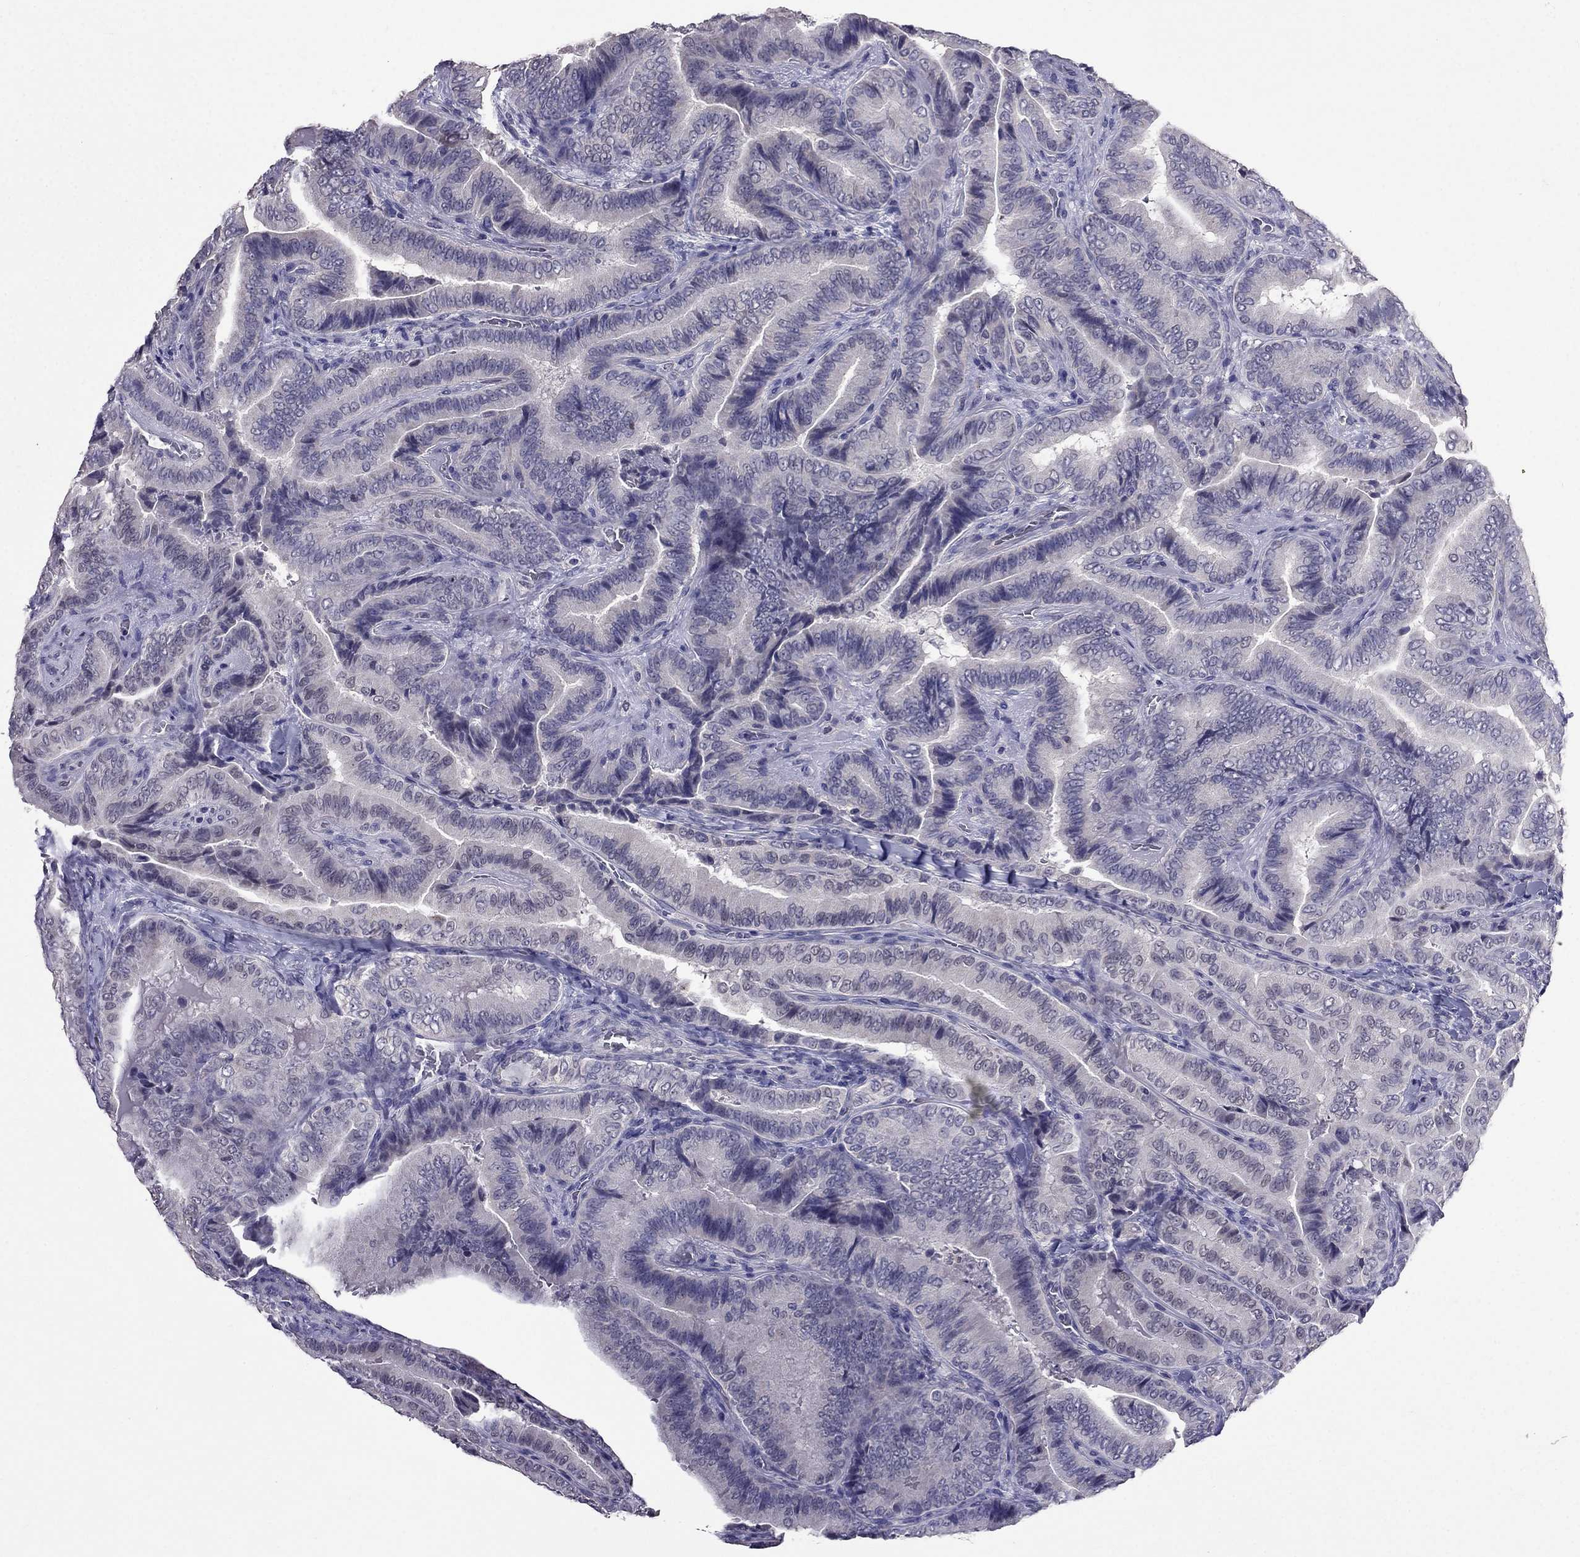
{"staining": {"intensity": "negative", "quantity": "none", "location": "none"}, "tissue": "thyroid cancer", "cell_type": "Tumor cells", "image_type": "cancer", "snomed": [{"axis": "morphology", "description": "Papillary adenocarcinoma, NOS"}, {"axis": "topography", "description": "Thyroid gland"}], "caption": "DAB immunohistochemical staining of human thyroid cancer (papillary adenocarcinoma) shows no significant positivity in tumor cells. (DAB immunohistochemistry (IHC) with hematoxylin counter stain).", "gene": "AQP9", "patient": {"sex": "male", "age": 61}}